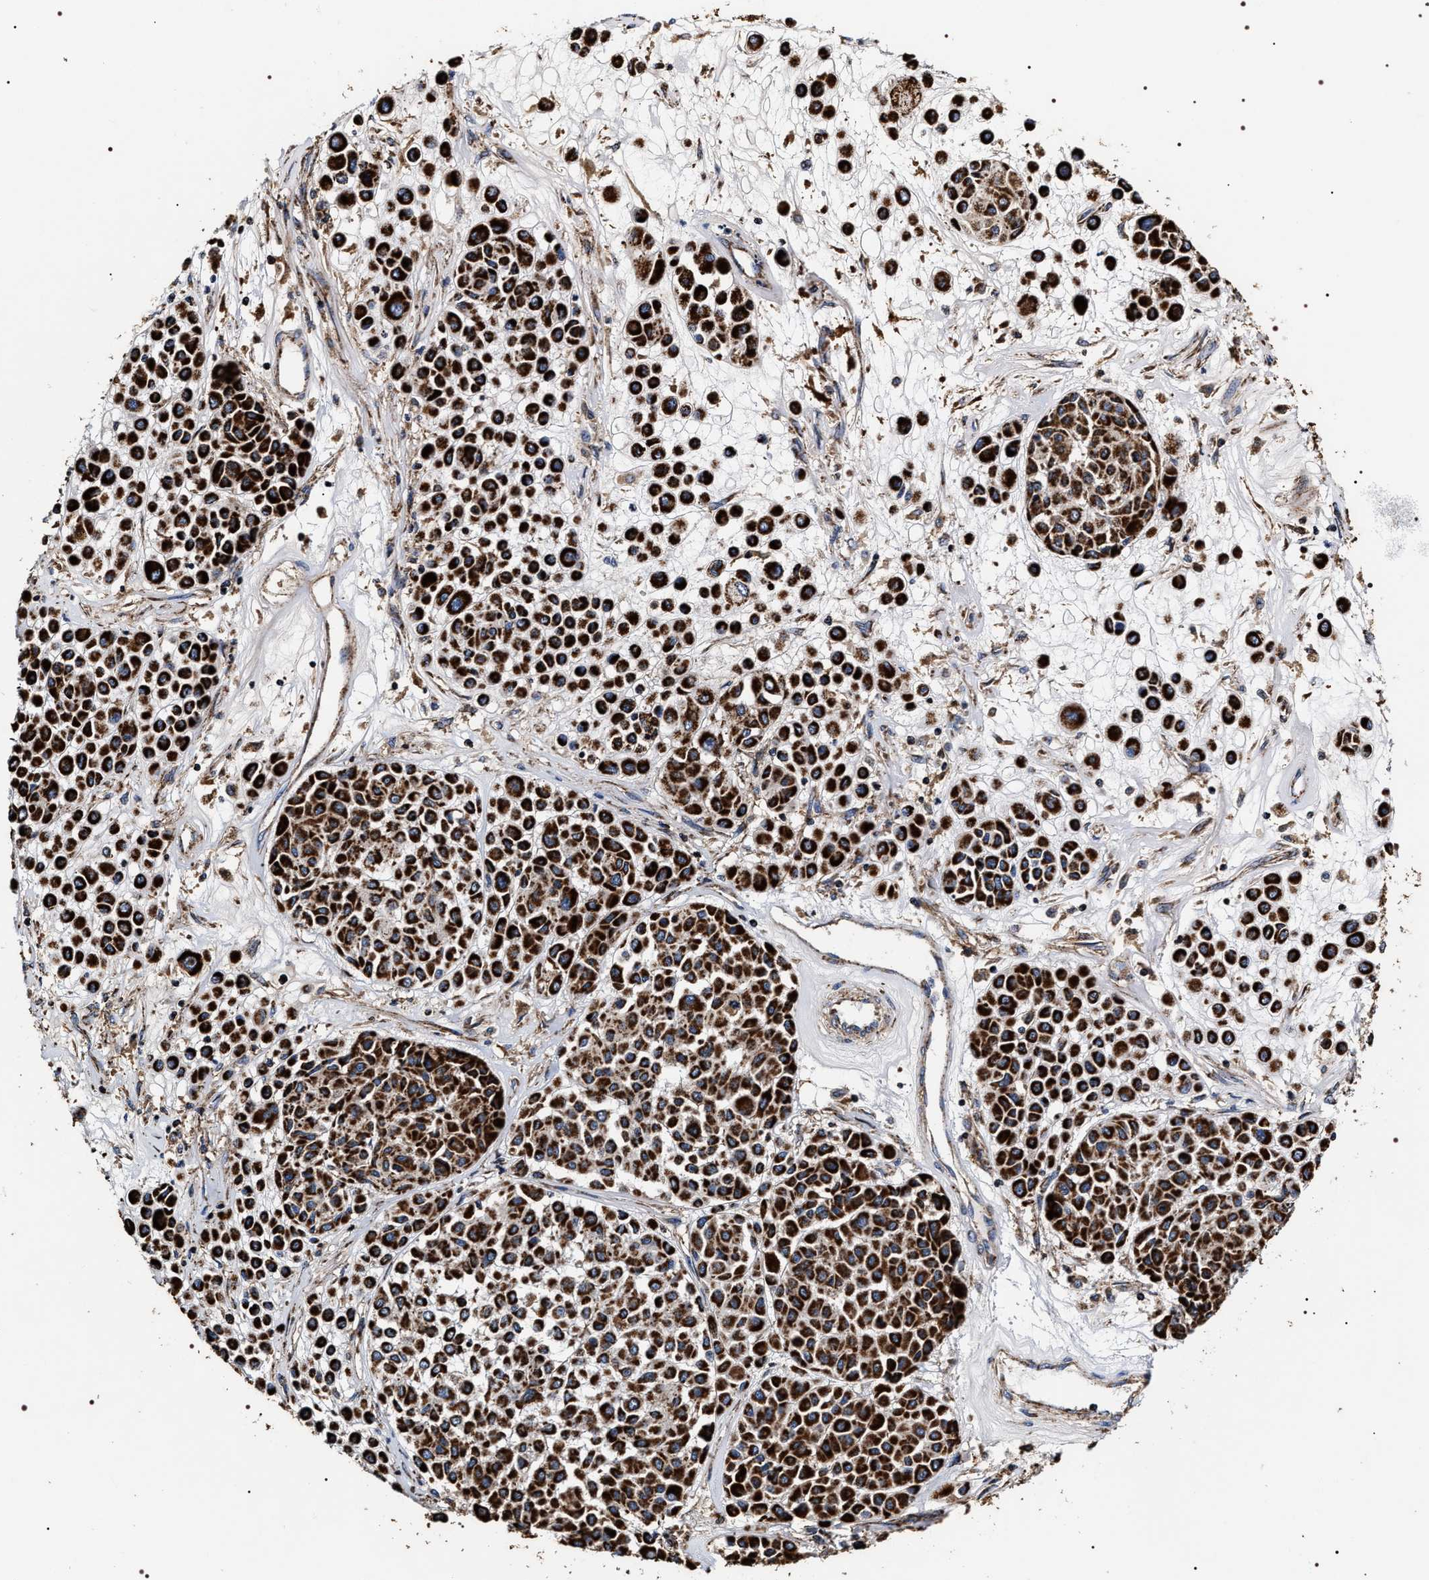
{"staining": {"intensity": "strong", "quantity": ">75%", "location": "cytoplasmic/membranous"}, "tissue": "melanoma", "cell_type": "Tumor cells", "image_type": "cancer", "snomed": [{"axis": "morphology", "description": "Malignant melanoma, Metastatic site"}, {"axis": "topography", "description": "Soft tissue"}], "caption": "Protein expression analysis of human malignant melanoma (metastatic site) reveals strong cytoplasmic/membranous staining in approximately >75% of tumor cells. The staining was performed using DAB (3,3'-diaminobenzidine), with brown indicating positive protein expression. Nuclei are stained blue with hematoxylin.", "gene": "COG5", "patient": {"sex": "male", "age": 41}}